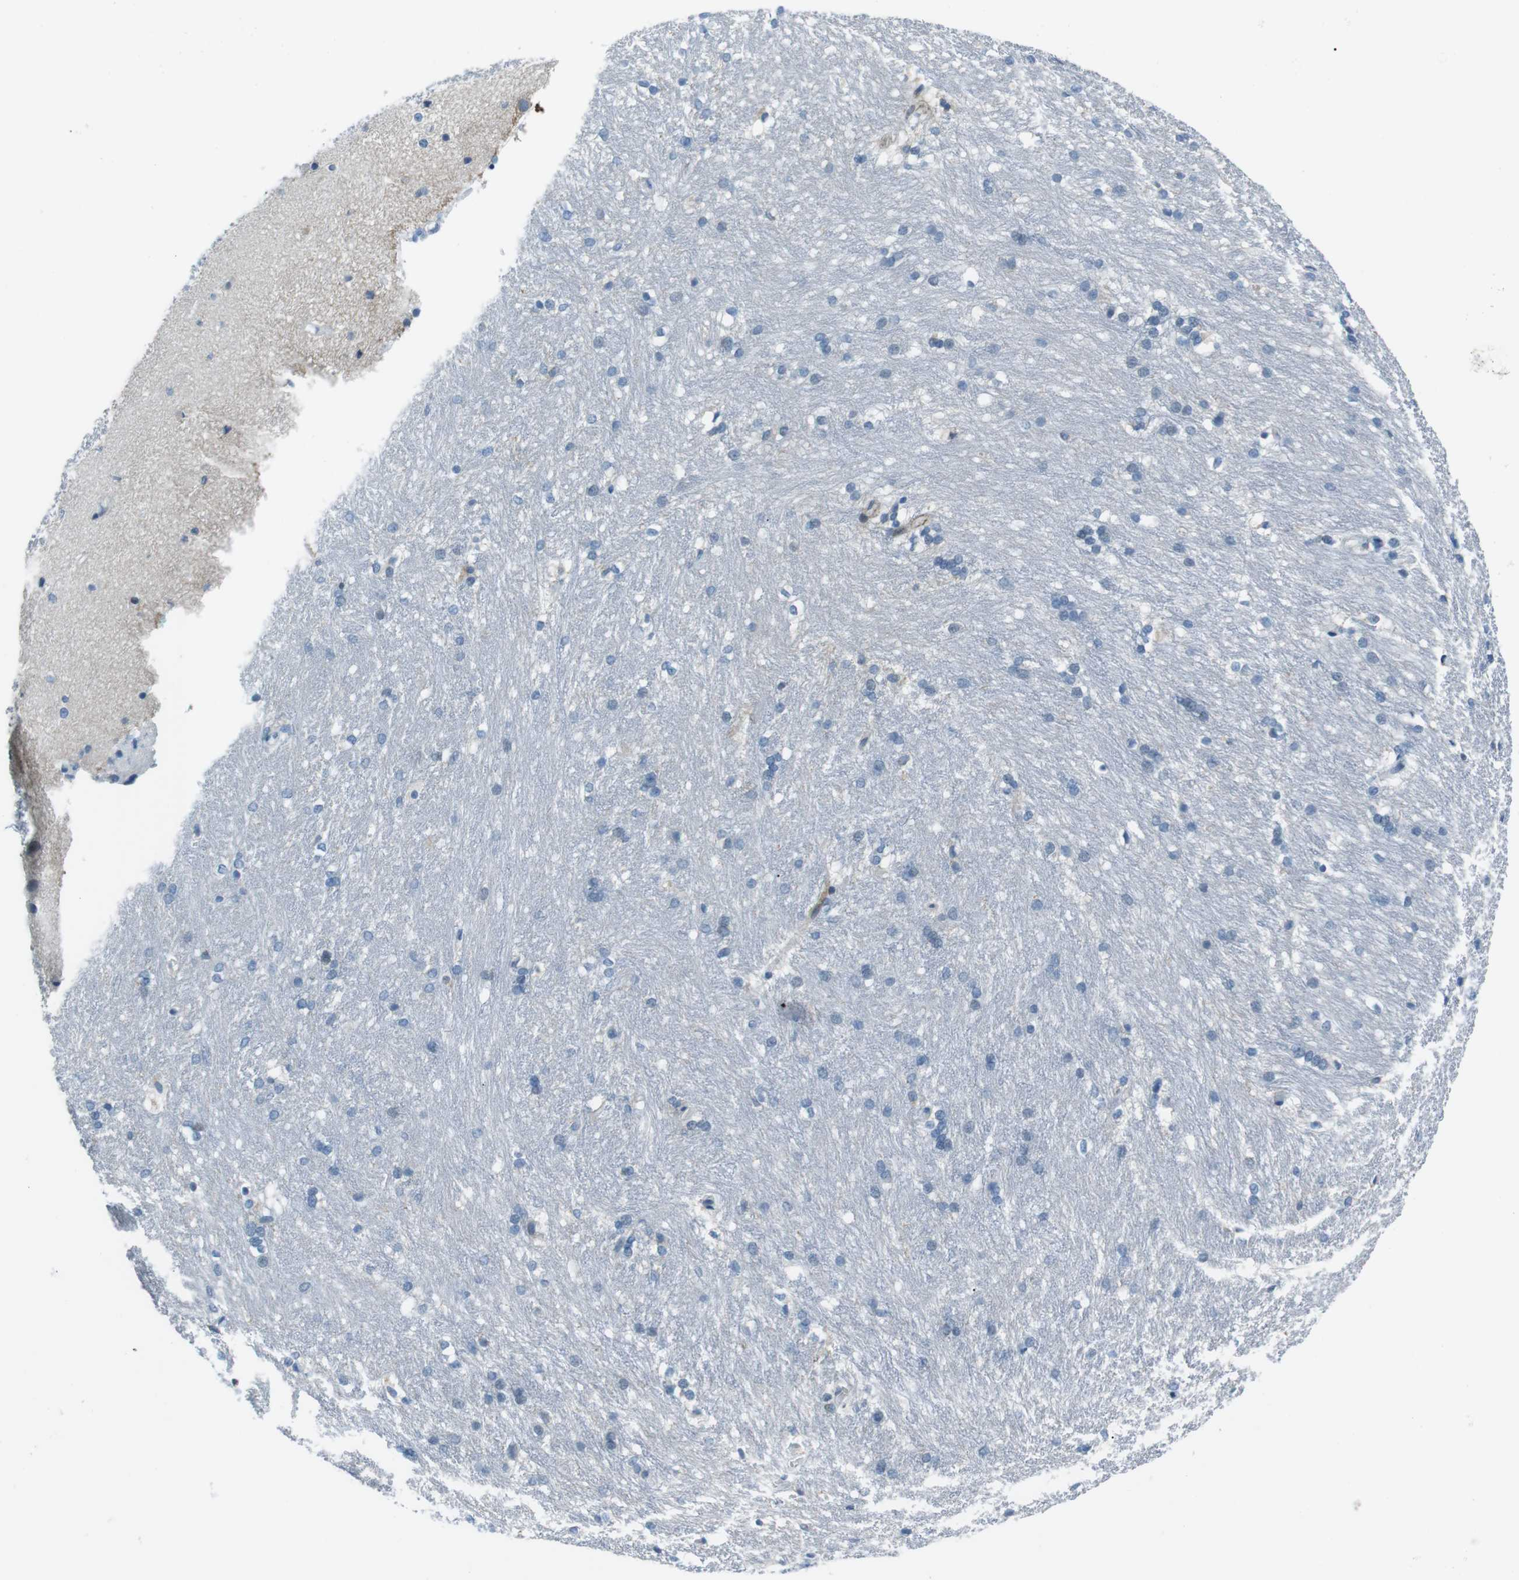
{"staining": {"intensity": "negative", "quantity": "none", "location": "none"}, "tissue": "caudate", "cell_type": "Glial cells", "image_type": "normal", "snomed": [{"axis": "morphology", "description": "Normal tissue, NOS"}, {"axis": "topography", "description": "Lateral ventricle wall"}], "caption": "Immunohistochemistry image of unremarkable caudate stained for a protein (brown), which reveals no staining in glial cells. (DAB (3,3'-diaminobenzidine) immunohistochemistry, high magnification).", "gene": "ARVCF", "patient": {"sex": "female", "age": 19}}